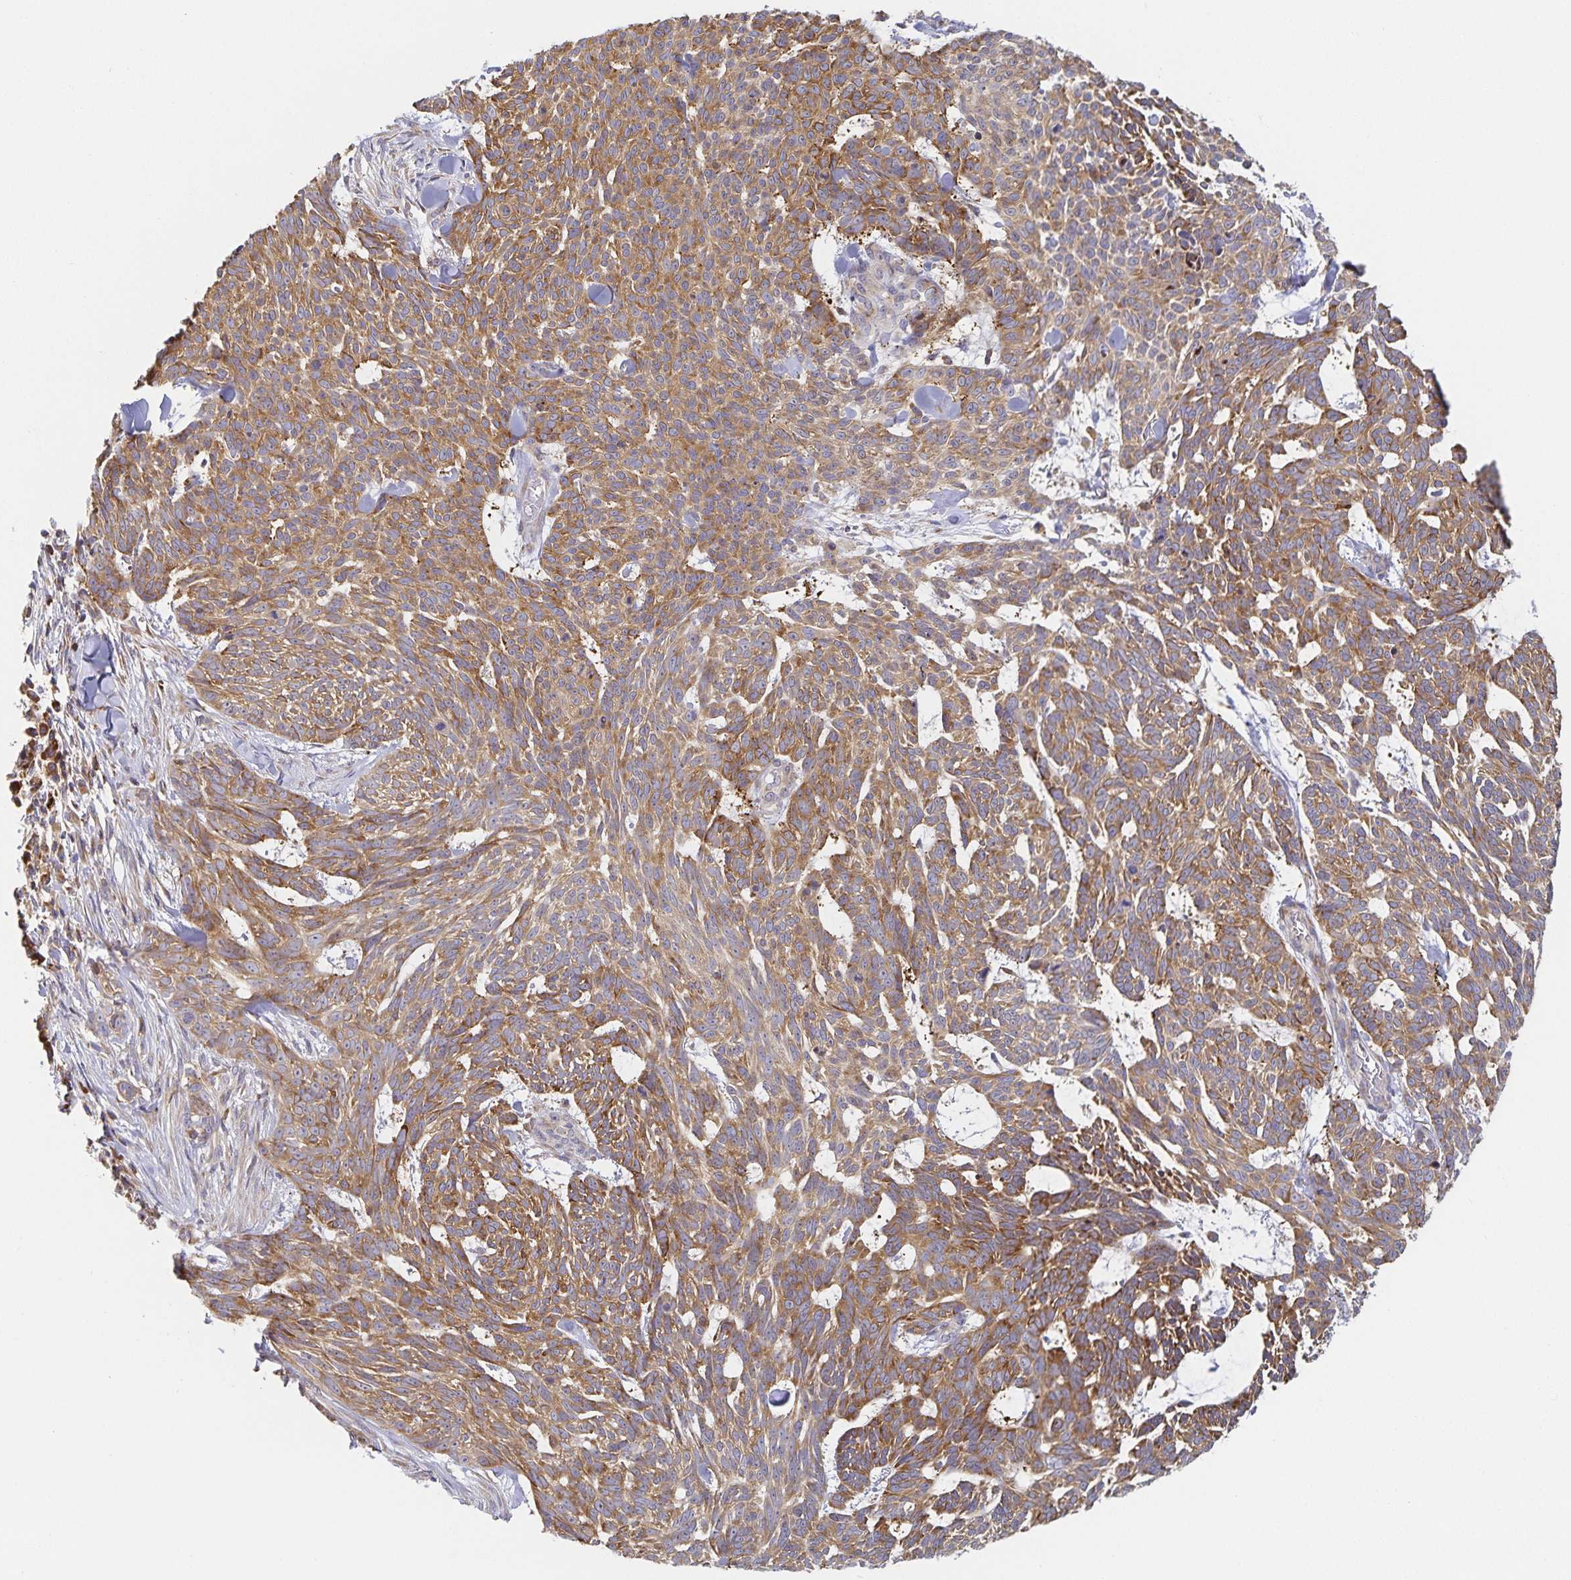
{"staining": {"intensity": "moderate", "quantity": ">75%", "location": "cytoplasmic/membranous"}, "tissue": "skin cancer", "cell_type": "Tumor cells", "image_type": "cancer", "snomed": [{"axis": "morphology", "description": "Basal cell carcinoma"}, {"axis": "topography", "description": "Skin"}], "caption": "Immunohistochemical staining of human skin basal cell carcinoma displays medium levels of moderate cytoplasmic/membranous expression in about >75% of tumor cells.", "gene": "NOMO1", "patient": {"sex": "female", "age": 93}}